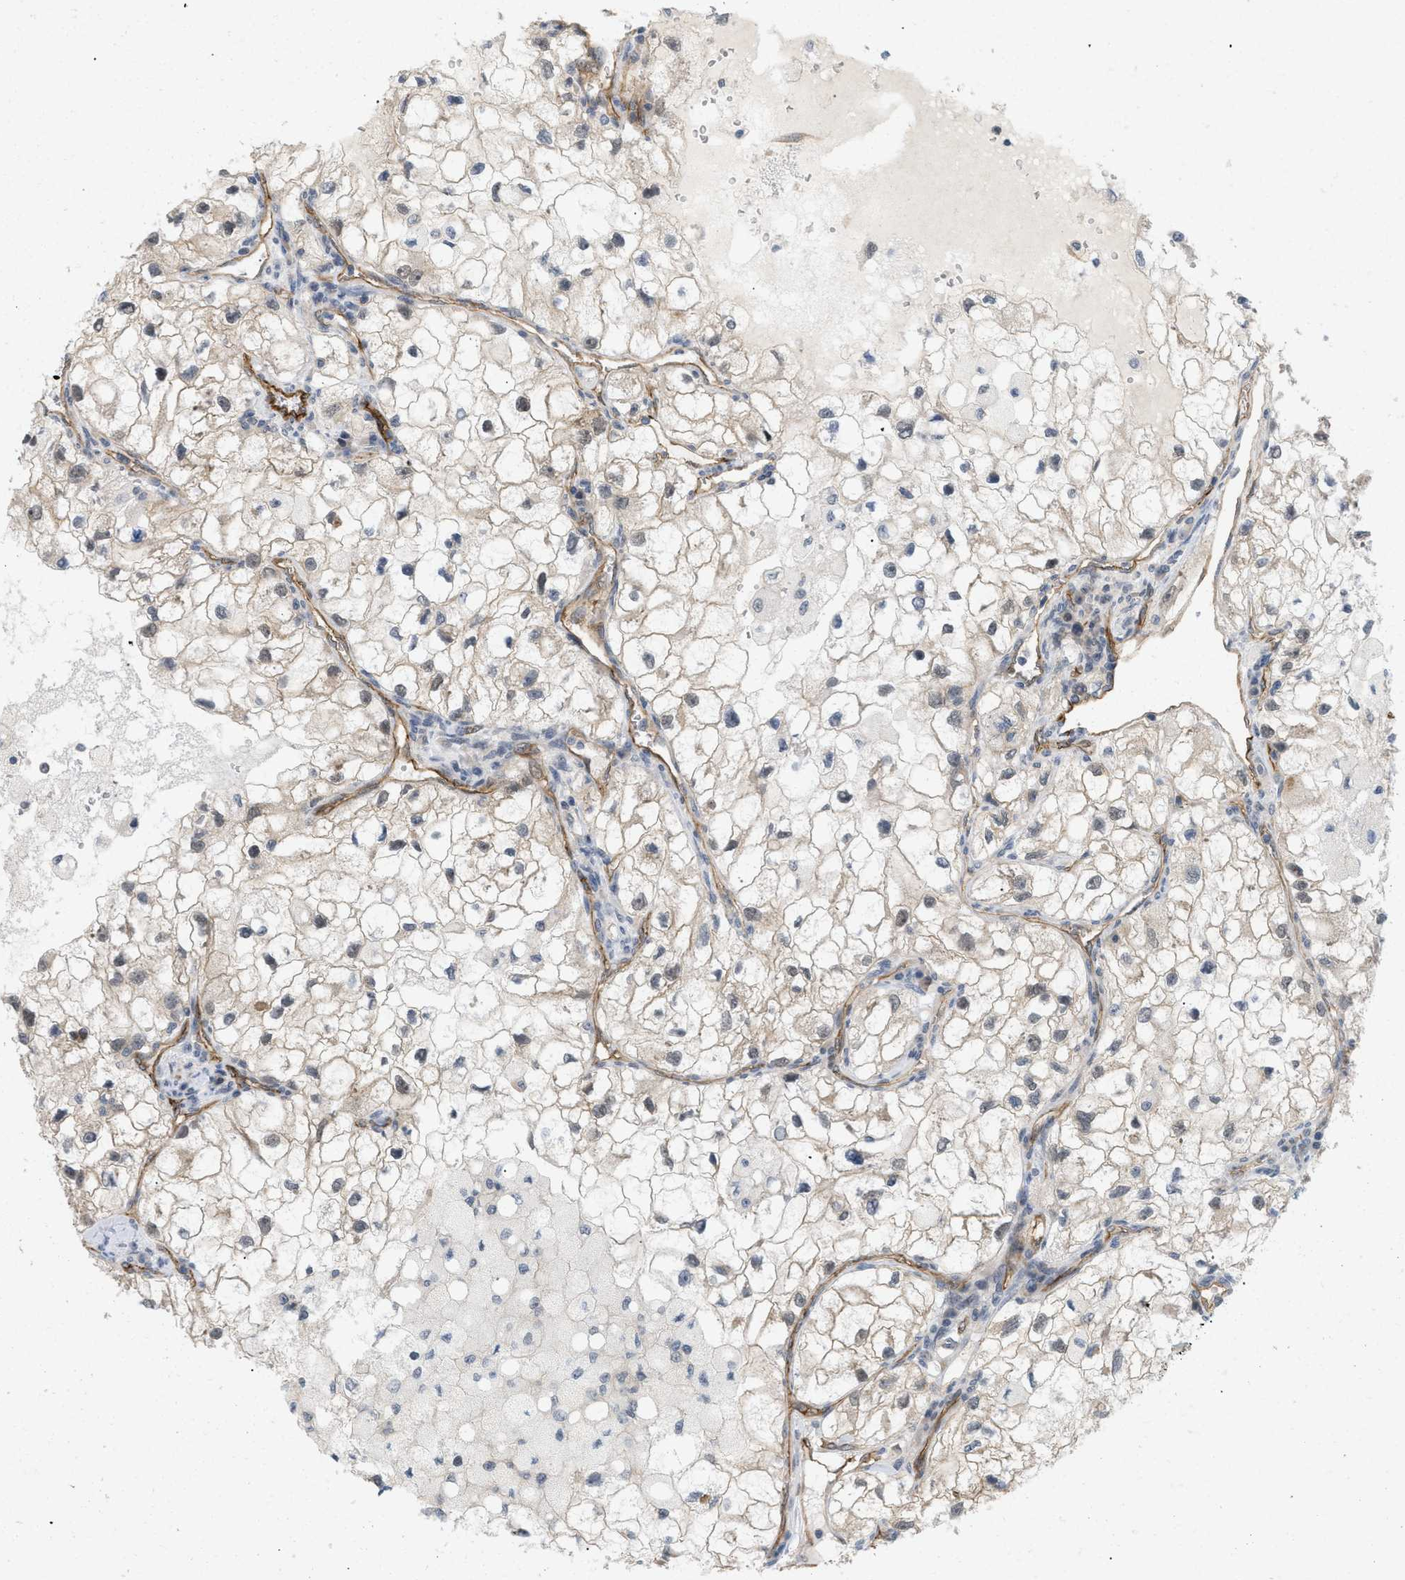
{"staining": {"intensity": "weak", "quantity": ">75%", "location": "cytoplasmic/membranous"}, "tissue": "renal cancer", "cell_type": "Tumor cells", "image_type": "cancer", "snomed": [{"axis": "morphology", "description": "Adenocarcinoma, NOS"}, {"axis": "topography", "description": "Kidney"}], "caption": "Tumor cells exhibit low levels of weak cytoplasmic/membranous staining in about >75% of cells in renal cancer (adenocarcinoma). (DAB IHC, brown staining for protein, blue staining for nuclei).", "gene": "PALMD", "patient": {"sex": "female", "age": 70}}